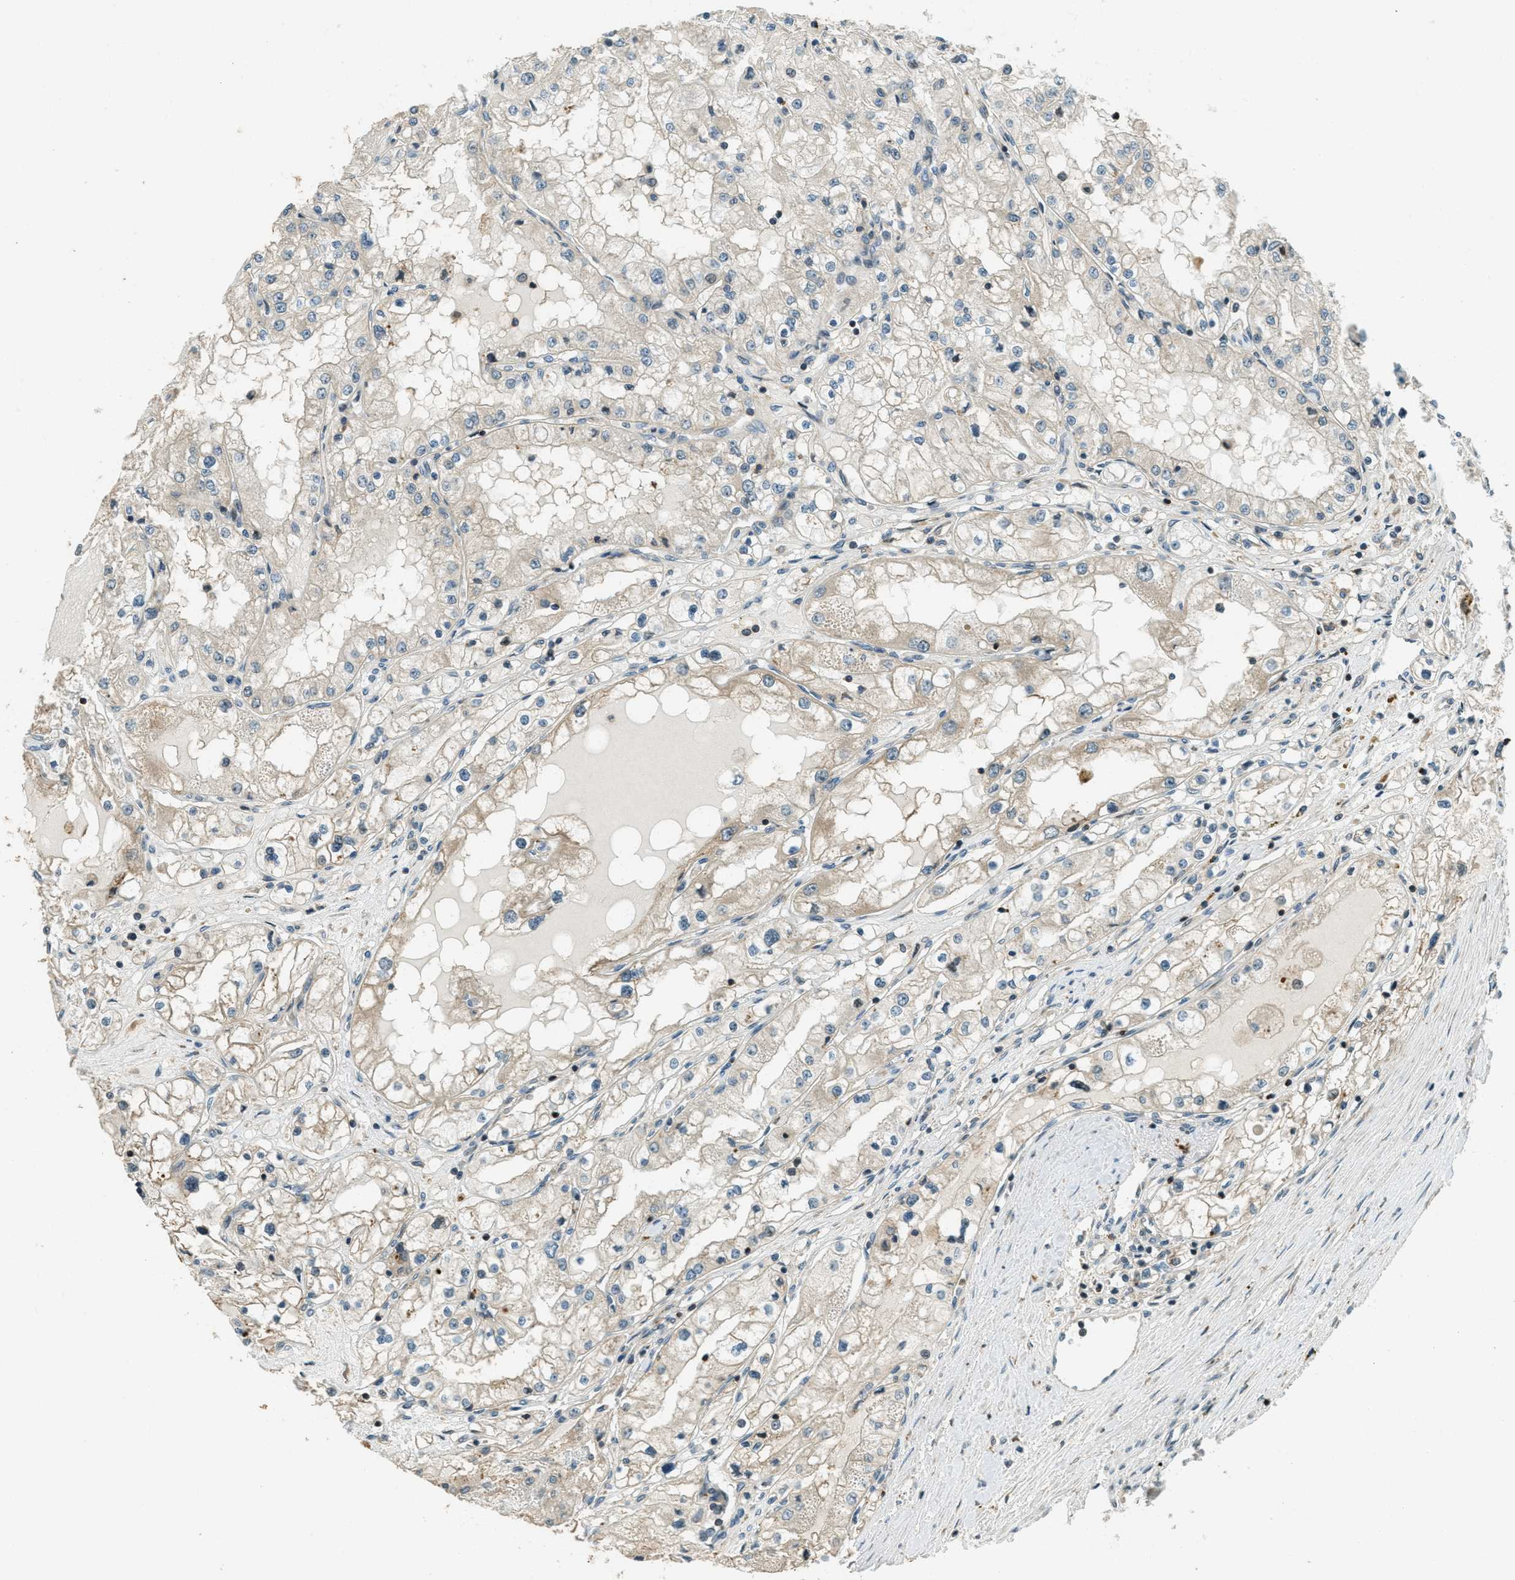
{"staining": {"intensity": "weak", "quantity": "25%-75%", "location": "cytoplasmic/membranous"}, "tissue": "renal cancer", "cell_type": "Tumor cells", "image_type": "cancer", "snomed": [{"axis": "morphology", "description": "Adenocarcinoma, NOS"}, {"axis": "topography", "description": "Kidney"}], "caption": "IHC (DAB) staining of renal adenocarcinoma reveals weak cytoplasmic/membranous protein positivity in approximately 25%-75% of tumor cells.", "gene": "PTPN23", "patient": {"sex": "male", "age": 68}}